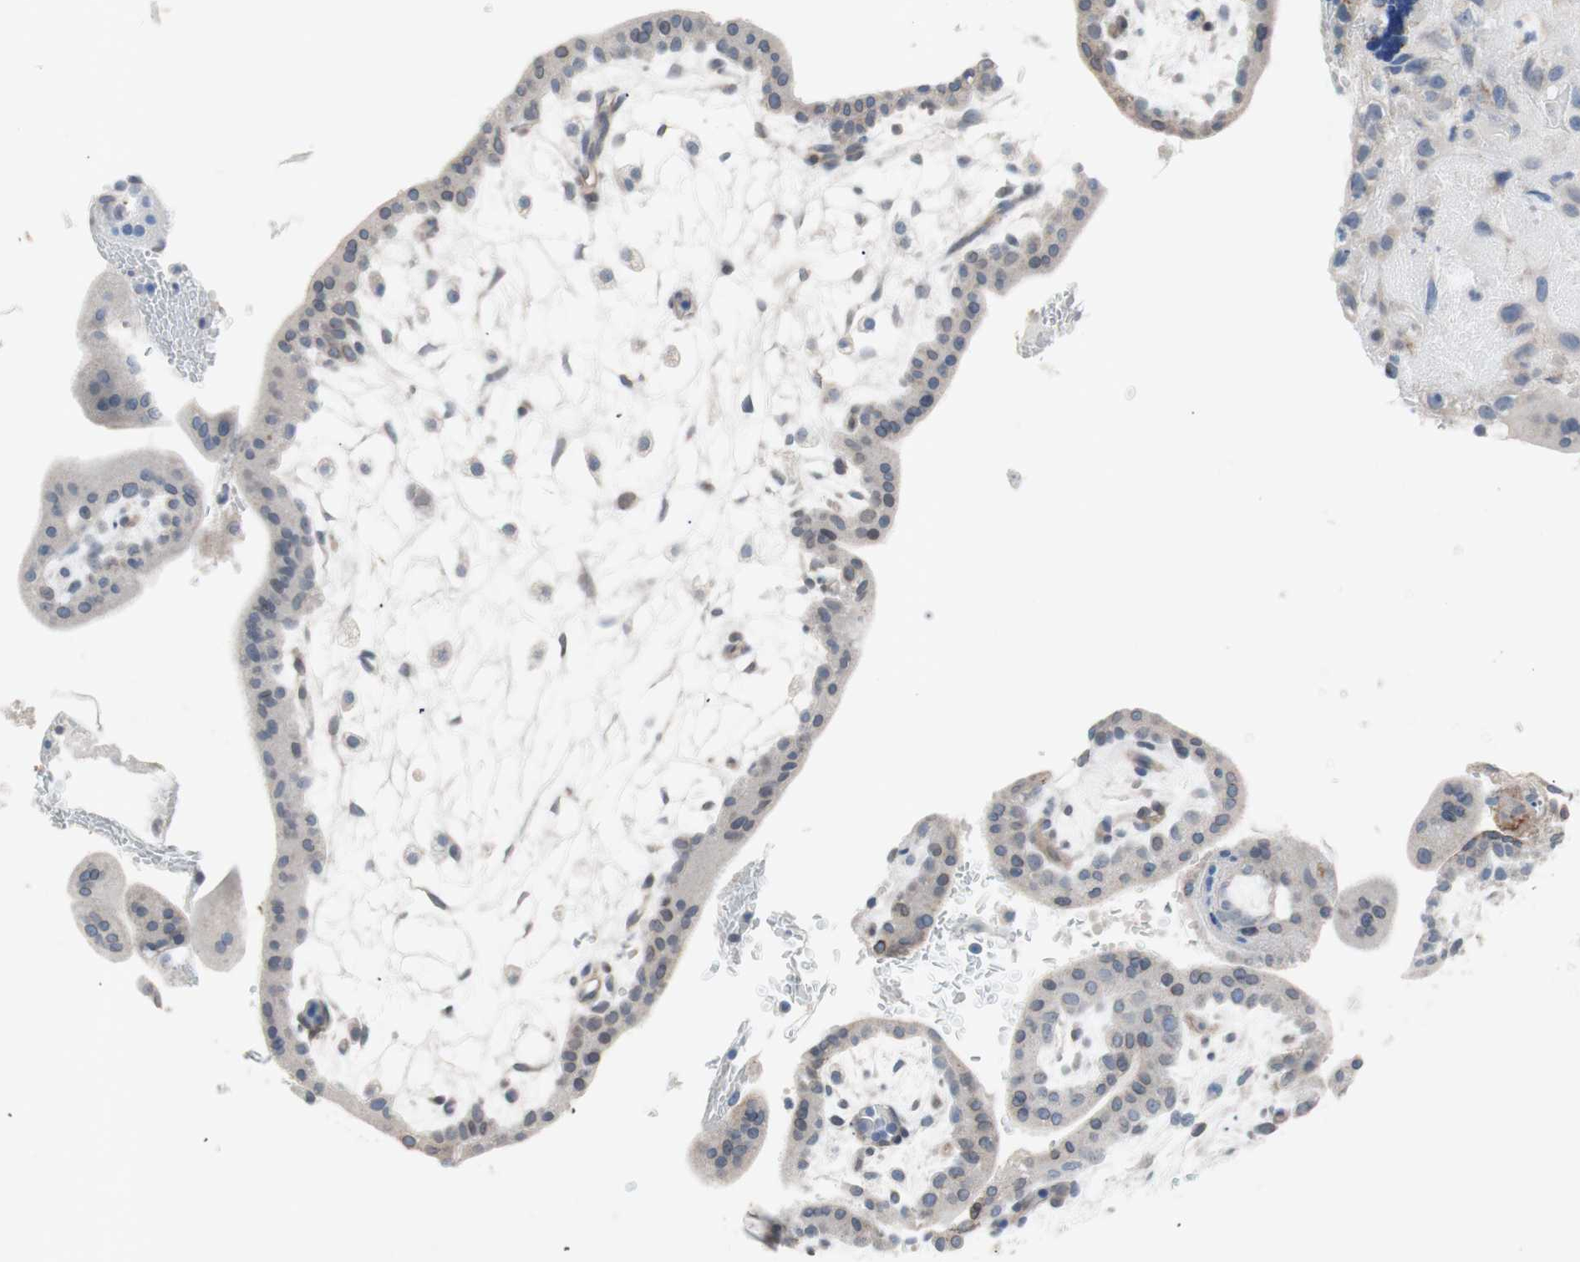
{"staining": {"intensity": "weak", "quantity": "<25%", "location": "cytoplasmic/membranous,nuclear"}, "tissue": "placenta", "cell_type": "Trophoblastic cells", "image_type": "normal", "snomed": [{"axis": "morphology", "description": "Normal tissue, NOS"}, {"axis": "topography", "description": "Placenta"}], "caption": "IHC of normal human placenta demonstrates no expression in trophoblastic cells.", "gene": "ARNT2", "patient": {"sex": "female", "age": 35}}